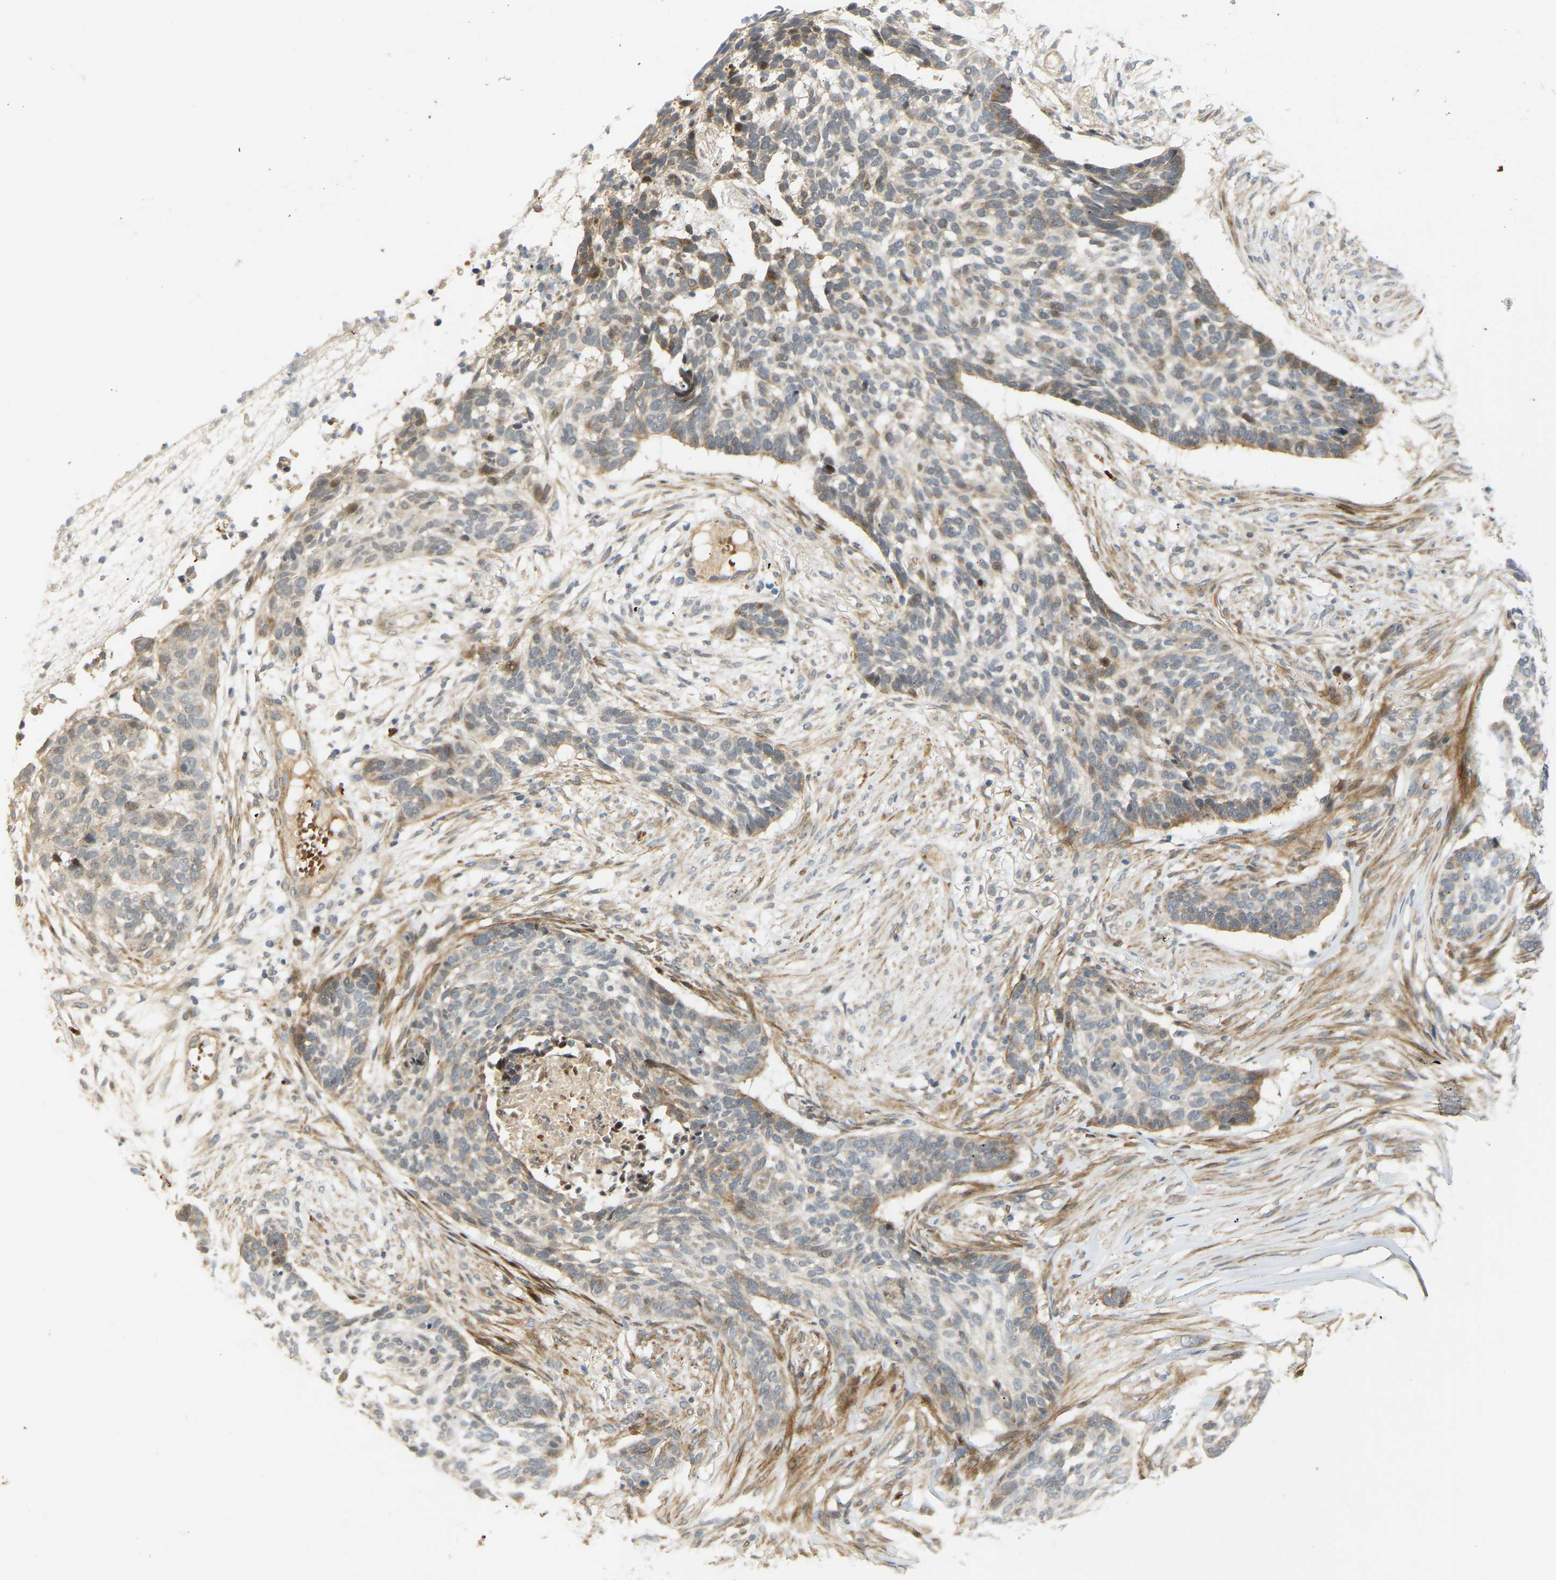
{"staining": {"intensity": "moderate", "quantity": "25%-75%", "location": "cytoplasmic/membranous"}, "tissue": "skin cancer", "cell_type": "Tumor cells", "image_type": "cancer", "snomed": [{"axis": "morphology", "description": "Basal cell carcinoma"}, {"axis": "topography", "description": "Skin"}], "caption": "A medium amount of moderate cytoplasmic/membranous staining is present in about 25%-75% of tumor cells in skin cancer tissue.", "gene": "POGLUT2", "patient": {"sex": "male", "age": 85}}